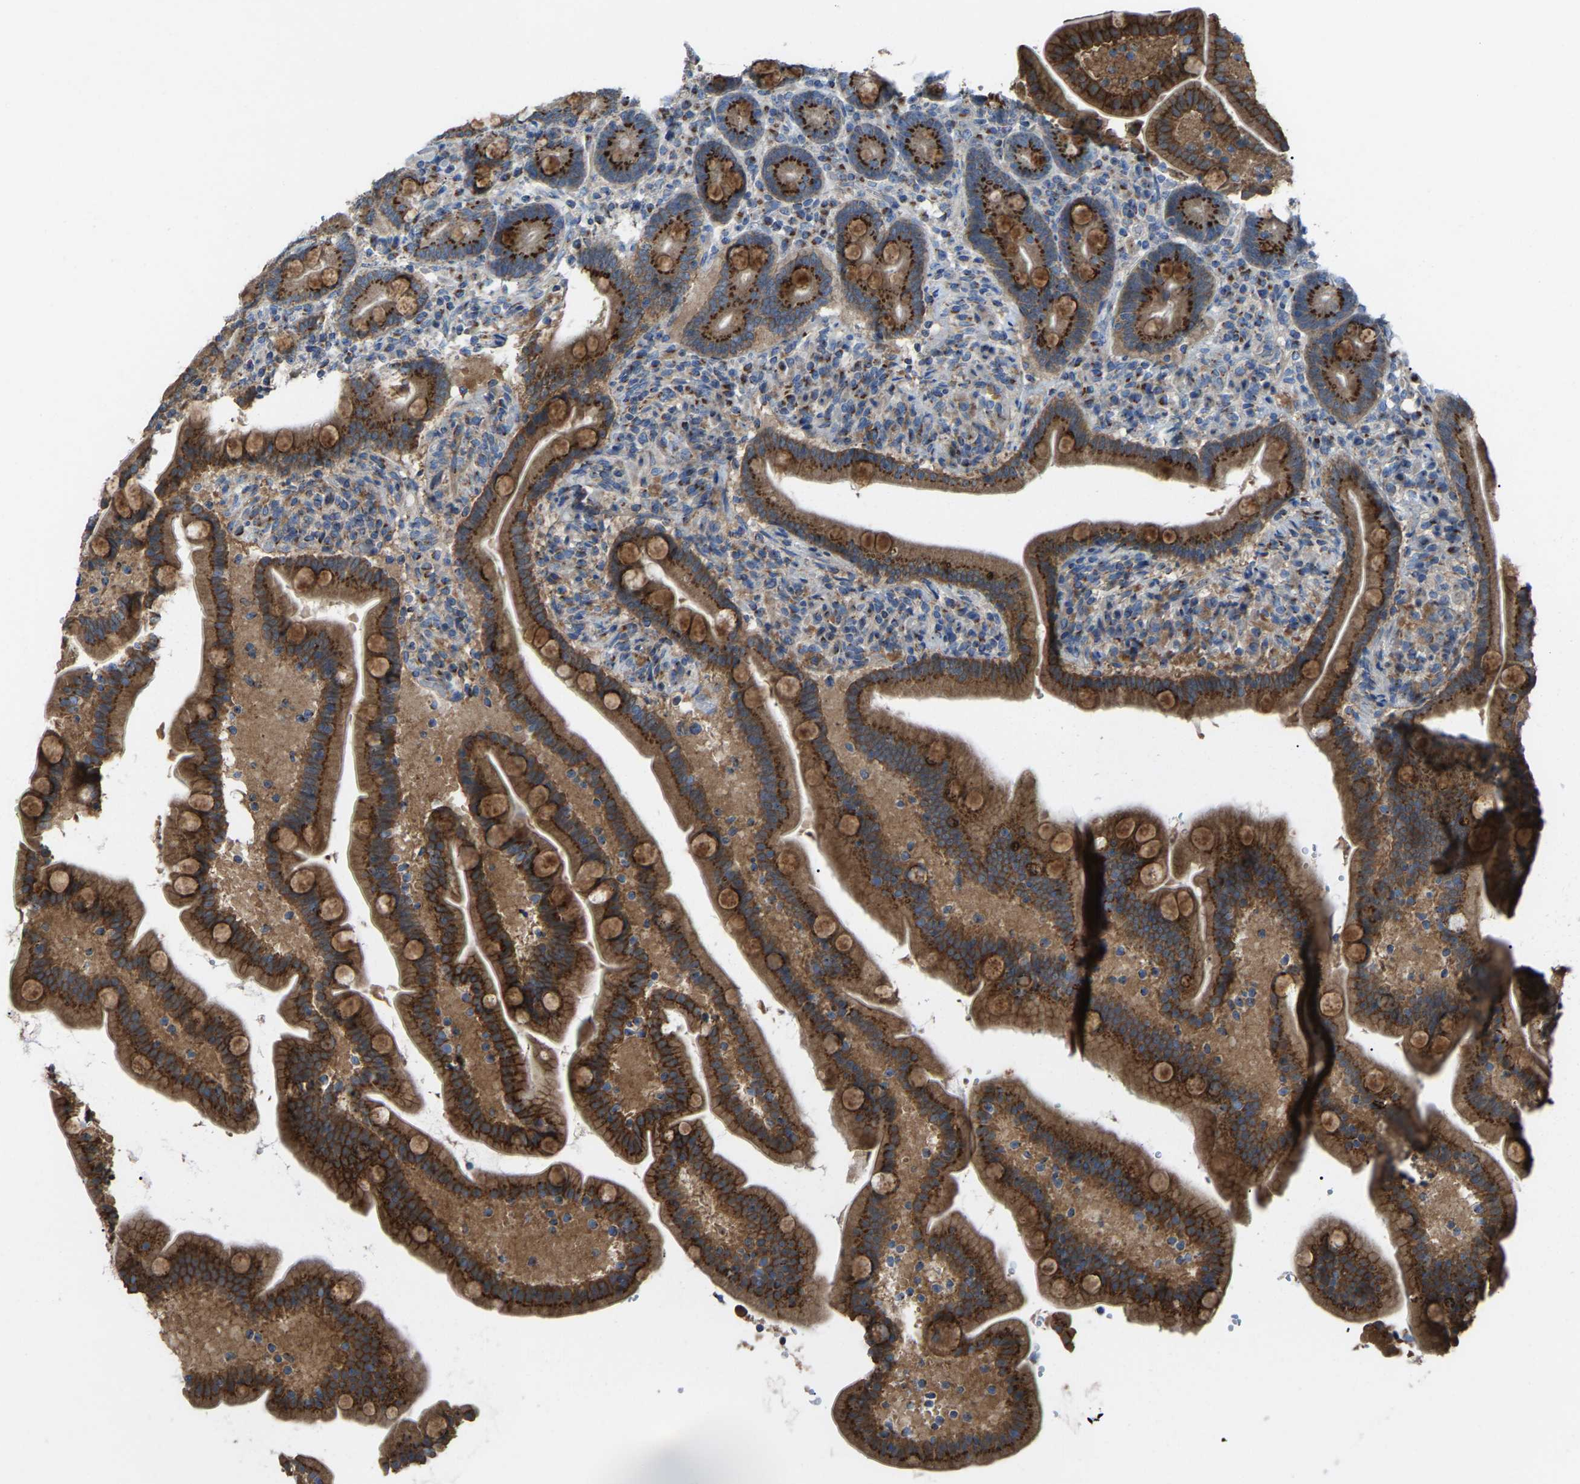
{"staining": {"intensity": "strong", "quantity": ">75%", "location": "cytoplasmic/membranous"}, "tissue": "duodenum", "cell_type": "Glandular cells", "image_type": "normal", "snomed": [{"axis": "morphology", "description": "Normal tissue, NOS"}, {"axis": "topography", "description": "Duodenum"}], "caption": "Glandular cells exhibit strong cytoplasmic/membranous expression in approximately >75% of cells in benign duodenum.", "gene": "CANT1", "patient": {"sex": "male", "age": 54}}